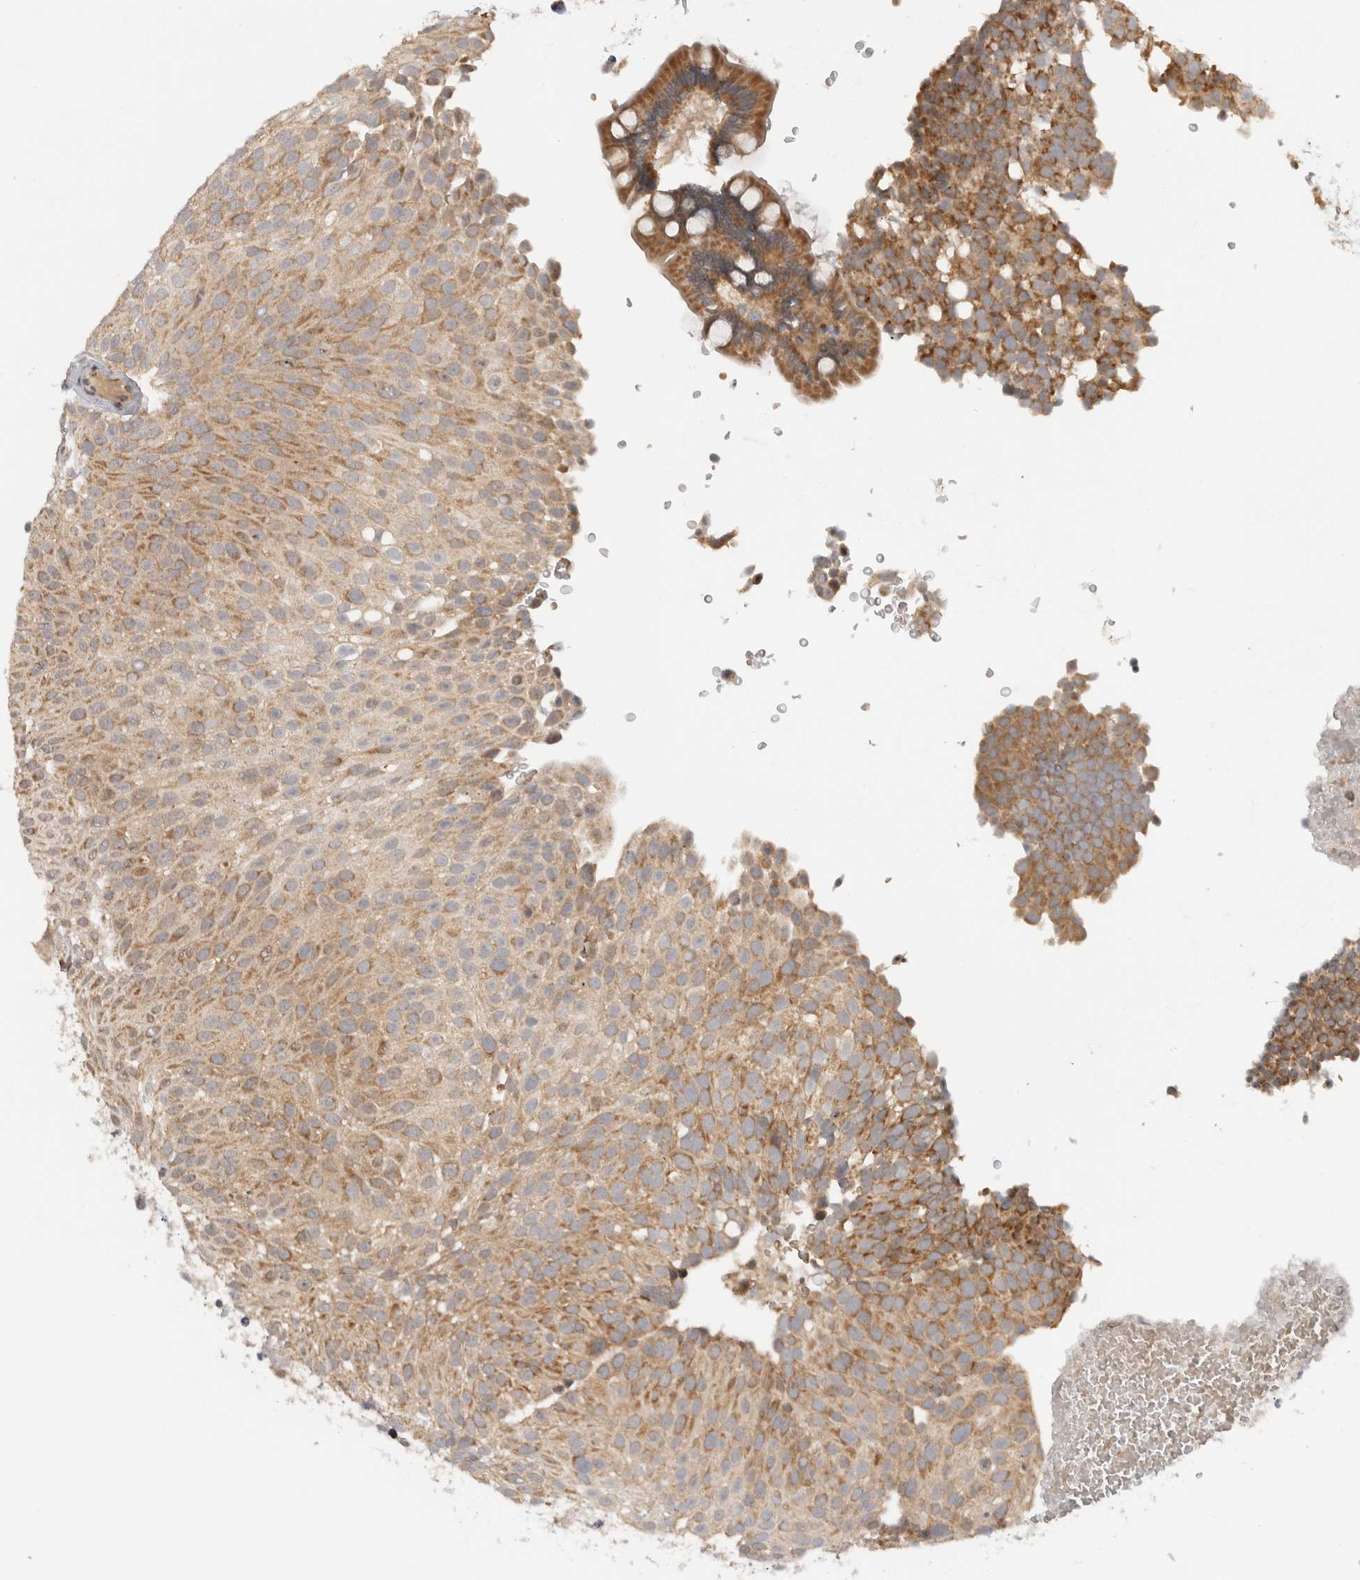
{"staining": {"intensity": "moderate", "quantity": ">75%", "location": "cytoplasmic/membranous"}, "tissue": "urothelial cancer", "cell_type": "Tumor cells", "image_type": "cancer", "snomed": [{"axis": "morphology", "description": "Urothelial carcinoma, Low grade"}, {"axis": "topography", "description": "Urinary bladder"}], "caption": "Approximately >75% of tumor cells in human urothelial carcinoma (low-grade) display moderate cytoplasmic/membranous protein staining as visualized by brown immunohistochemical staining.", "gene": "CMC2", "patient": {"sex": "male", "age": 78}}